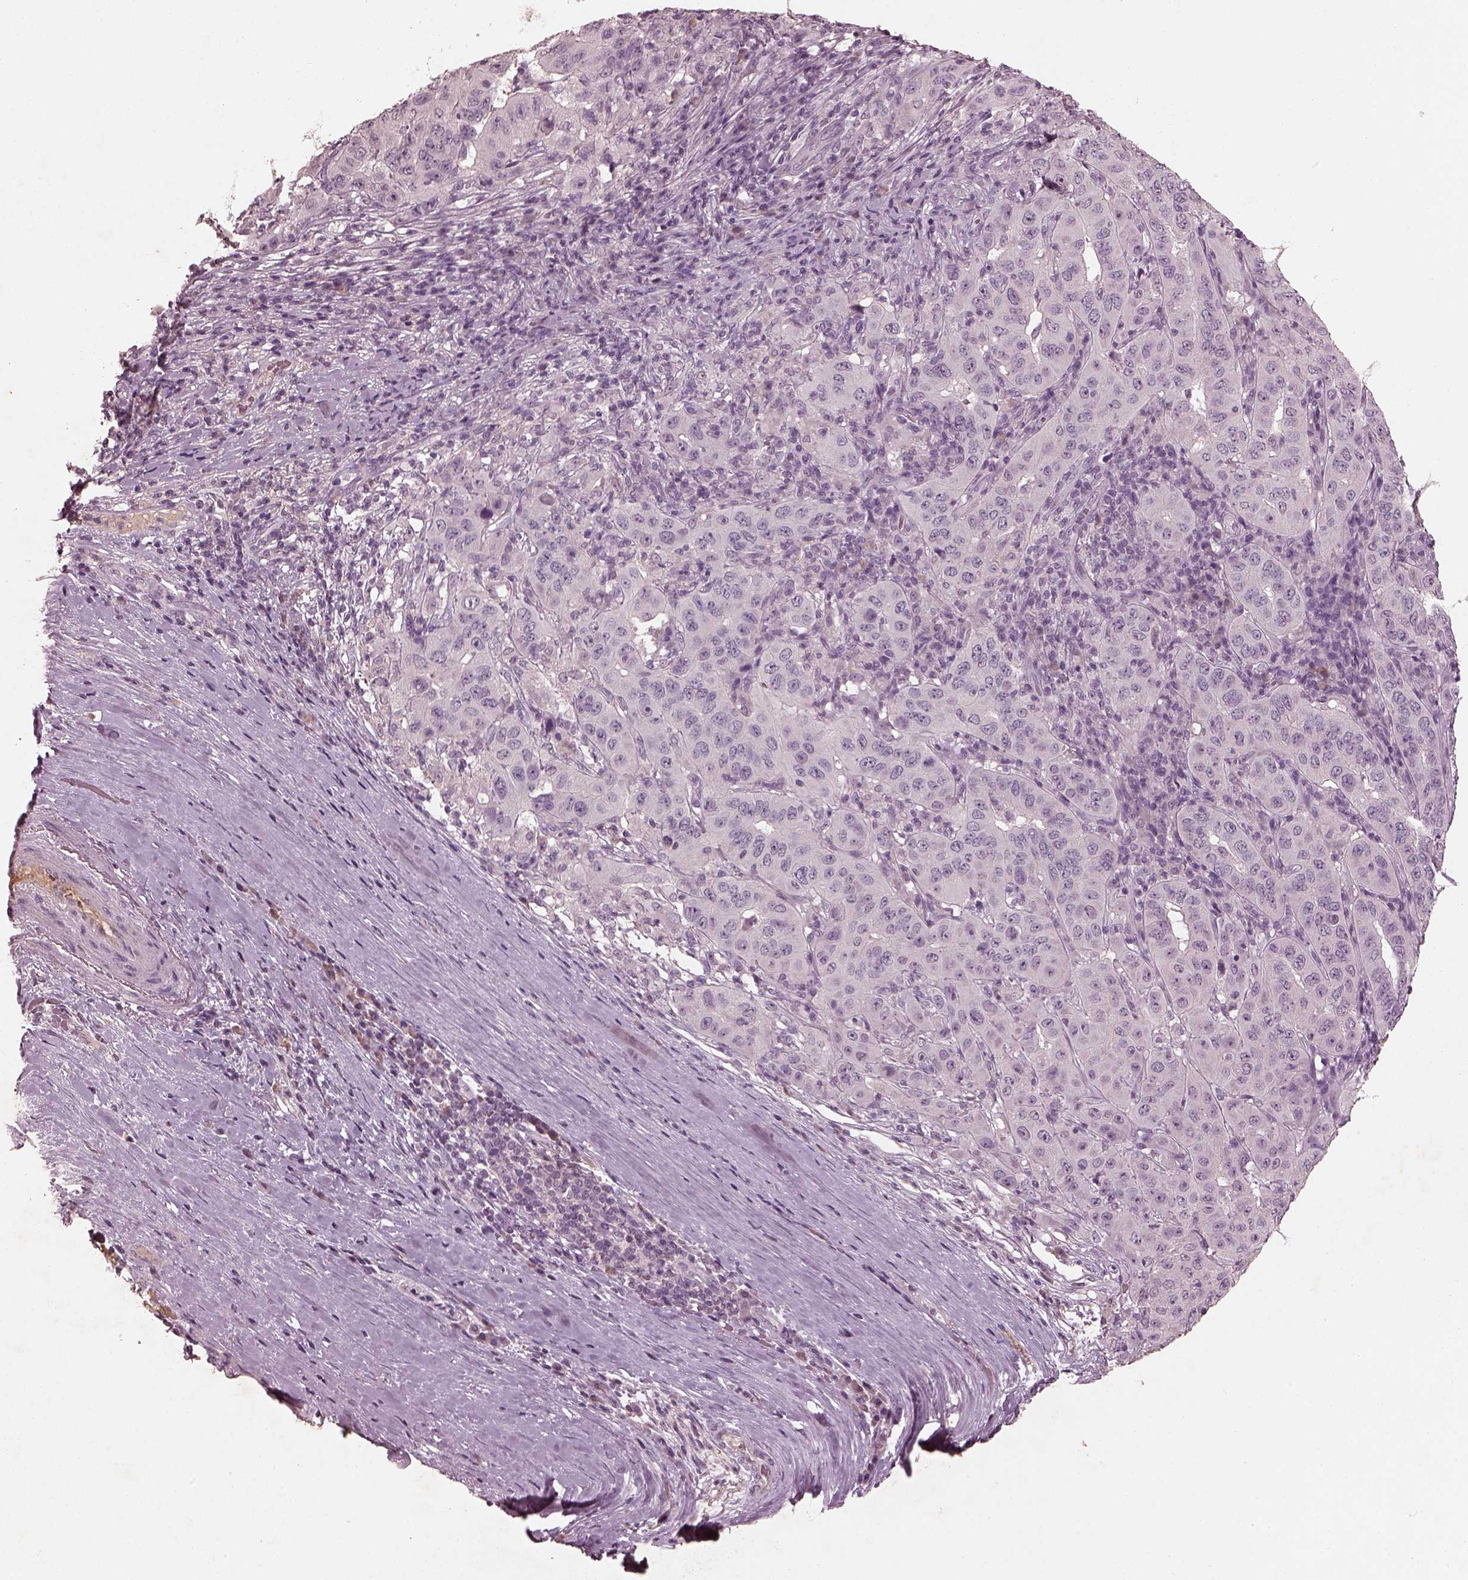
{"staining": {"intensity": "negative", "quantity": "none", "location": "none"}, "tissue": "pancreatic cancer", "cell_type": "Tumor cells", "image_type": "cancer", "snomed": [{"axis": "morphology", "description": "Adenocarcinoma, NOS"}, {"axis": "topography", "description": "Pancreas"}], "caption": "An IHC histopathology image of adenocarcinoma (pancreatic) is shown. There is no staining in tumor cells of adenocarcinoma (pancreatic).", "gene": "FRRS1L", "patient": {"sex": "male", "age": 63}}